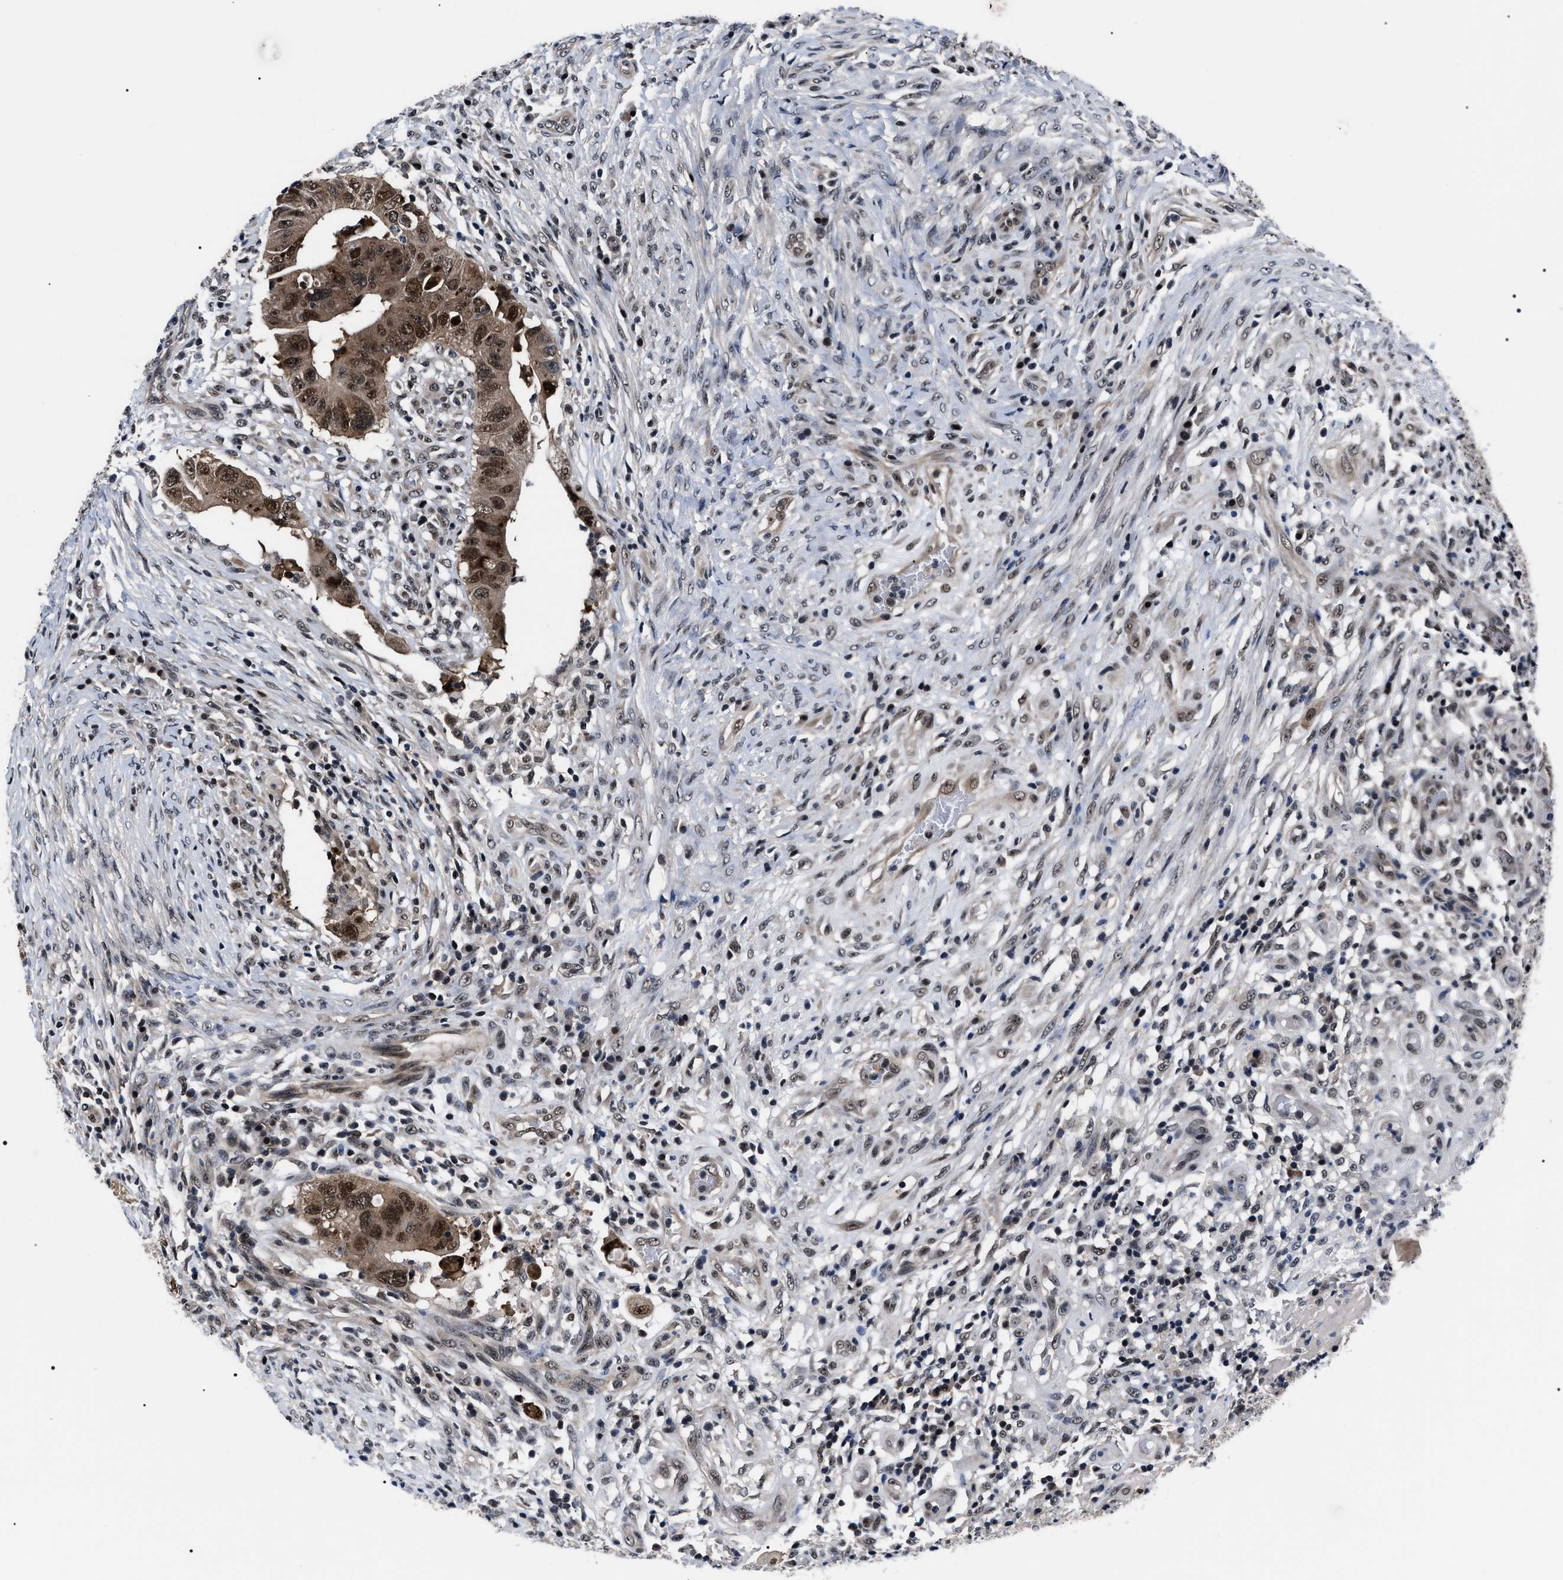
{"staining": {"intensity": "moderate", "quantity": ">75%", "location": "cytoplasmic/membranous,nuclear"}, "tissue": "colorectal cancer", "cell_type": "Tumor cells", "image_type": "cancer", "snomed": [{"axis": "morphology", "description": "Adenocarcinoma, NOS"}, {"axis": "topography", "description": "Rectum"}], "caption": "The immunohistochemical stain labels moderate cytoplasmic/membranous and nuclear positivity in tumor cells of colorectal adenocarcinoma tissue.", "gene": "CSNK2A1", "patient": {"sex": "female", "age": 71}}